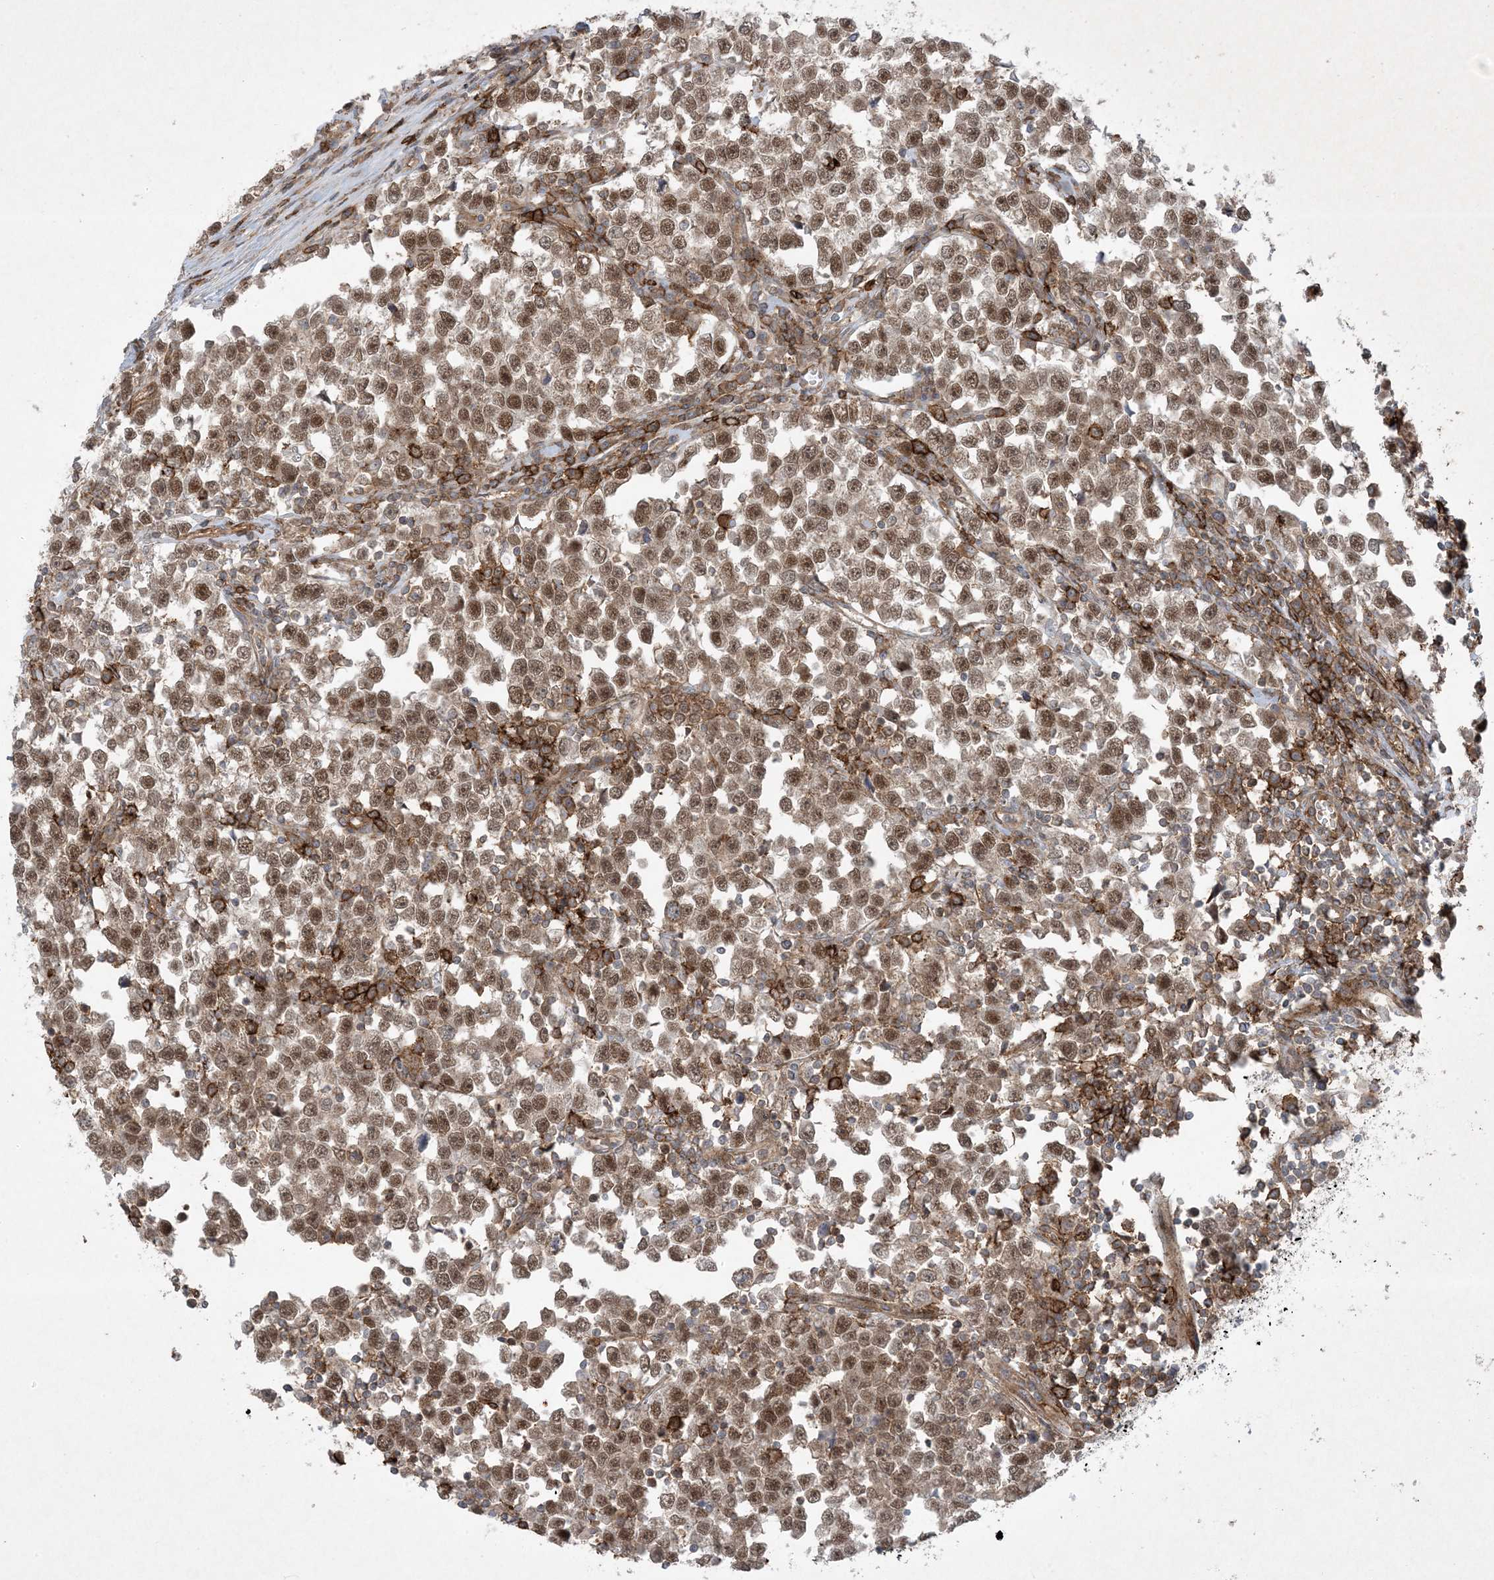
{"staining": {"intensity": "moderate", "quantity": ">75%", "location": "nuclear"}, "tissue": "testis cancer", "cell_type": "Tumor cells", "image_type": "cancer", "snomed": [{"axis": "morphology", "description": "Normal tissue, NOS"}, {"axis": "morphology", "description": "Seminoma, NOS"}, {"axis": "topography", "description": "Testis"}], "caption": "Approximately >75% of tumor cells in testis cancer (seminoma) reveal moderate nuclear protein positivity as visualized by brown immunohistochemical staining.", "gene": "STAM2", "patient": {"sex": "male", "age": 43}}